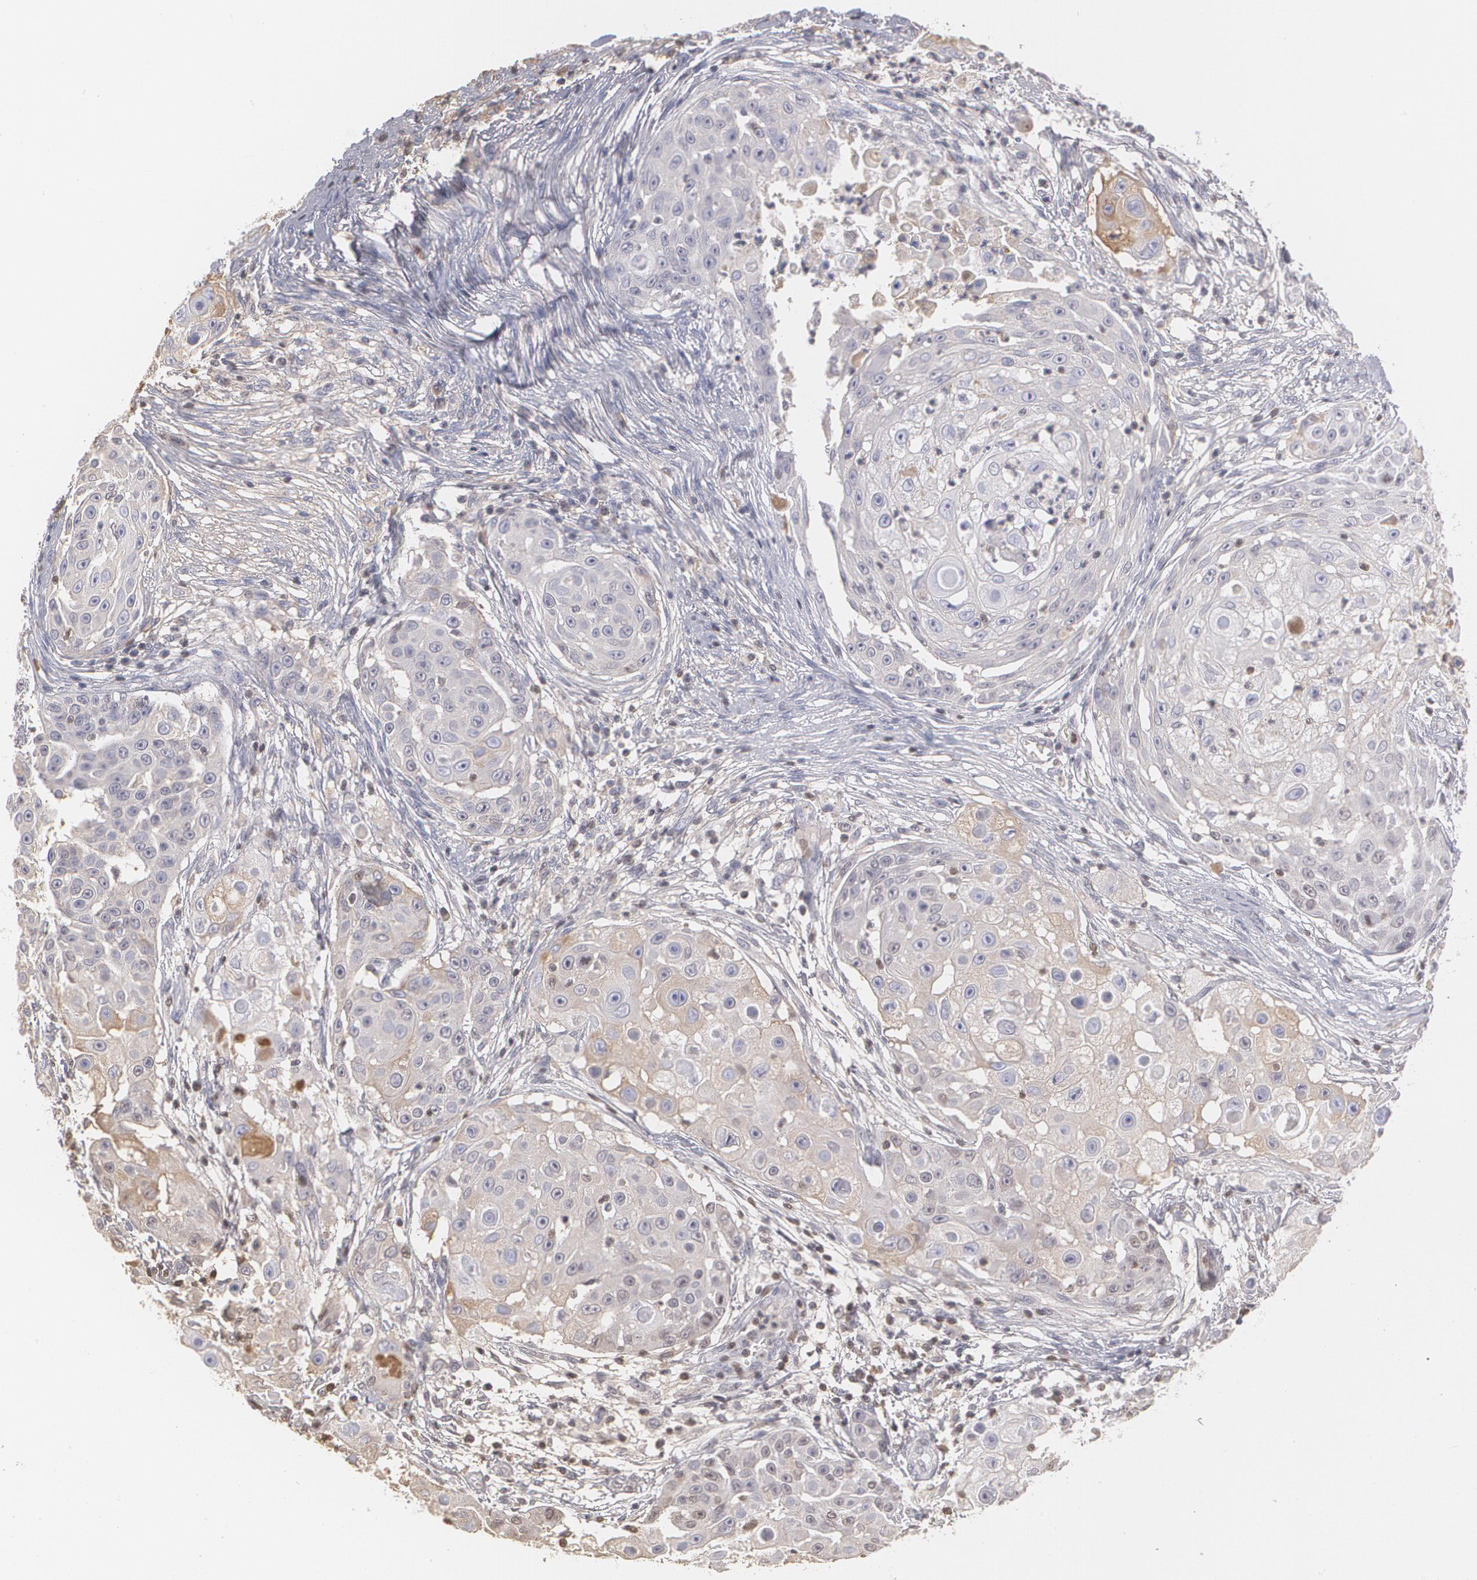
{"staining": {"intensity": "weak", "quantity": "<25%", "location": "cytoplasmic/membranous"}, "tissue": "skin cancer", "cell_type": "Tumor cells", "image_type": "cancer", "snomed": [{"axis": "morphology", "description": "Squamous cell carcinoma, NOS"}, {"axis": "topography", "description": "Skin"}], "caption": "A photomicrograph of human skin squamous cell carcinoma is negative for staining in tumor cells. Nuclei are stained in blue.", "gene": "SERPINA1", "patient": {"sex": "female", "age": 57}}